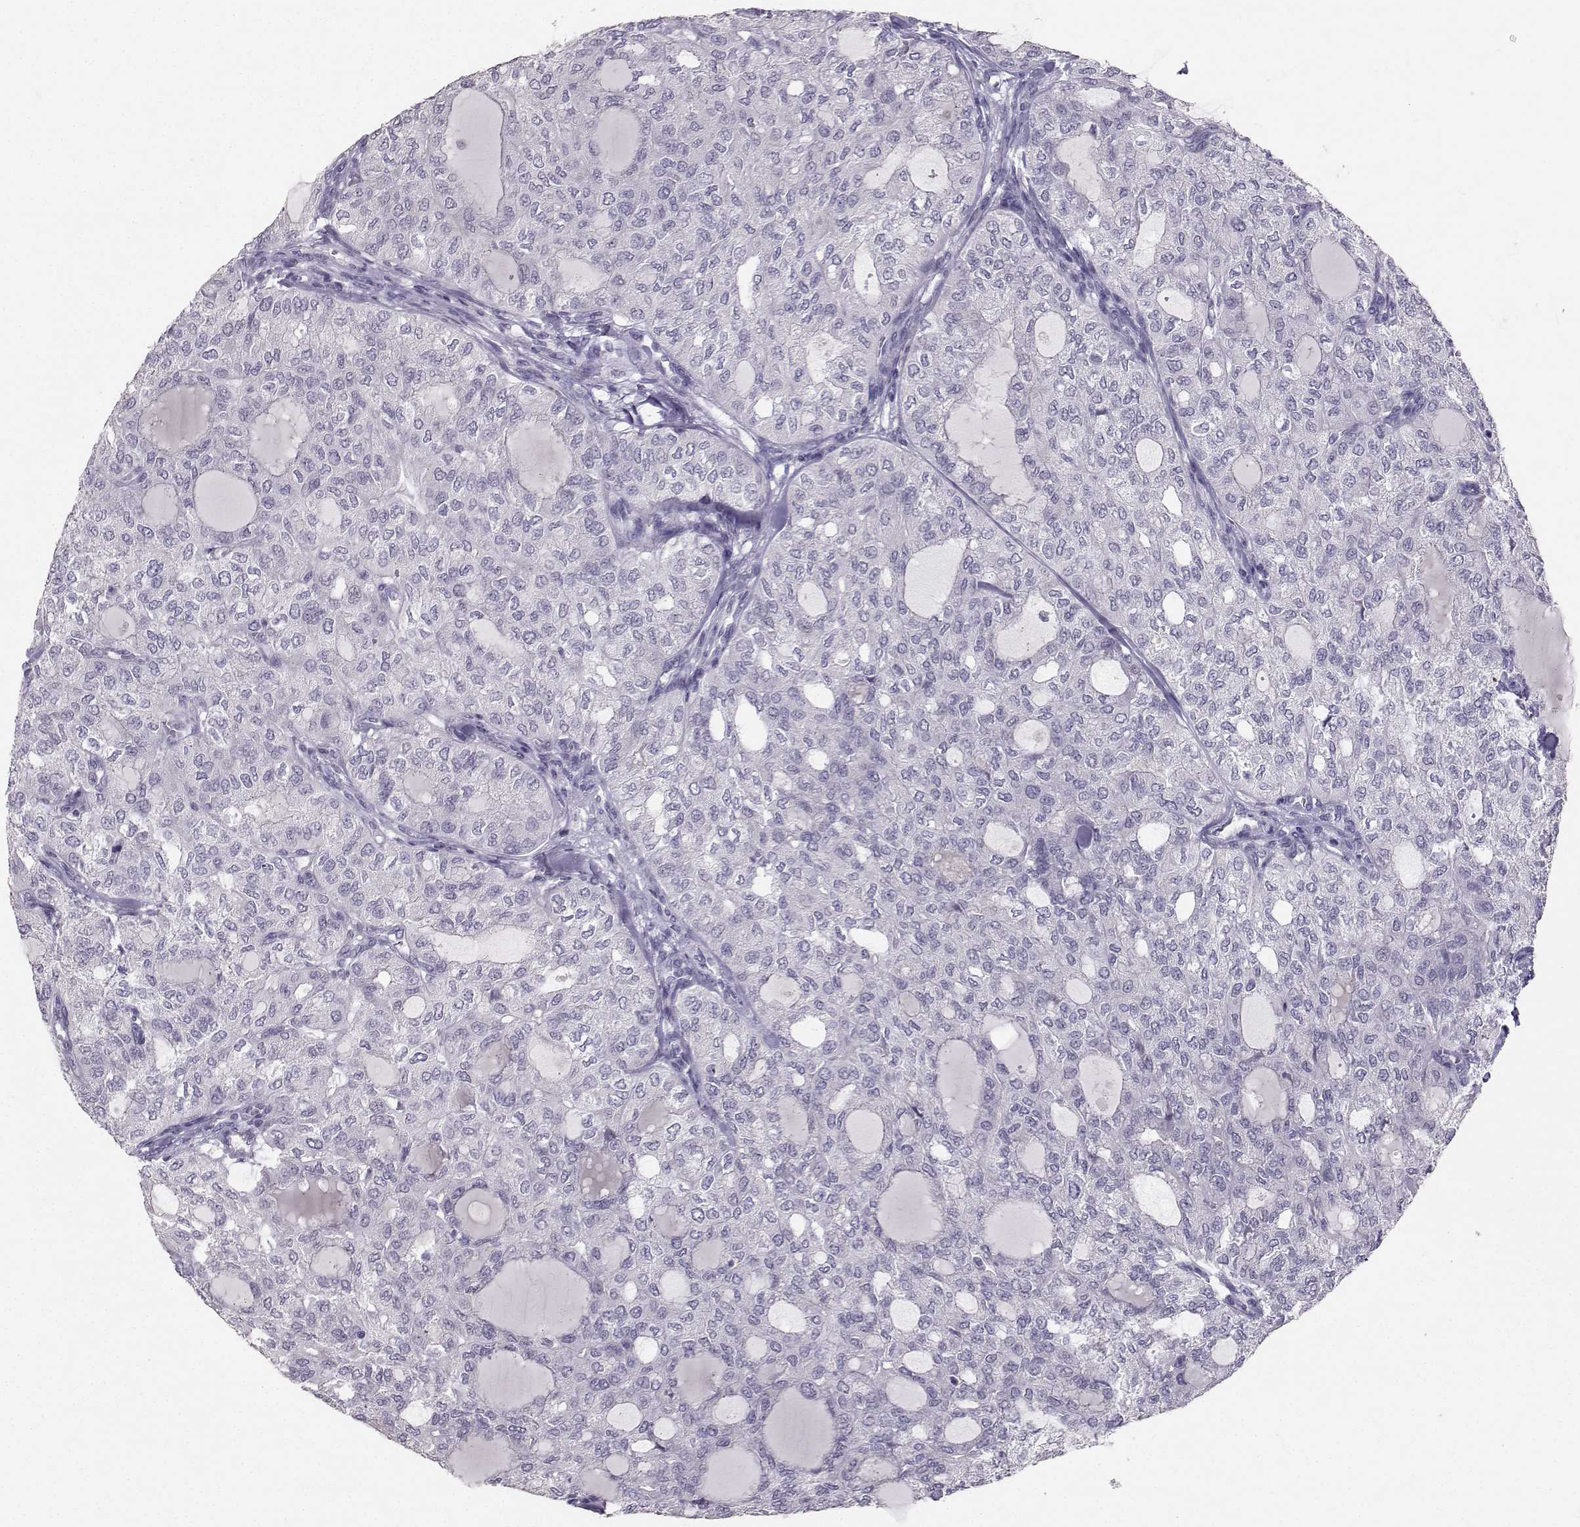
{"staining": {"intensity": "negative", "quantity": "none", "location": "none"}, "tissue": "thyroid cancer", "cell_type": "Tumor cells", "image_type": "cancer", "snomed": [{"axis": "morphology", "description": "Follicular adenoma carcinoma, NOS"}, {"axis": "topography", "description": "Thyroid gland"}], "caption": "Micrograph shows no significant protein staining in tumor cells of thyroid cancer (follicular adenoma carcinoma).", "gene": "PKP2", "patient": {"sex": "male", "age": 75}}